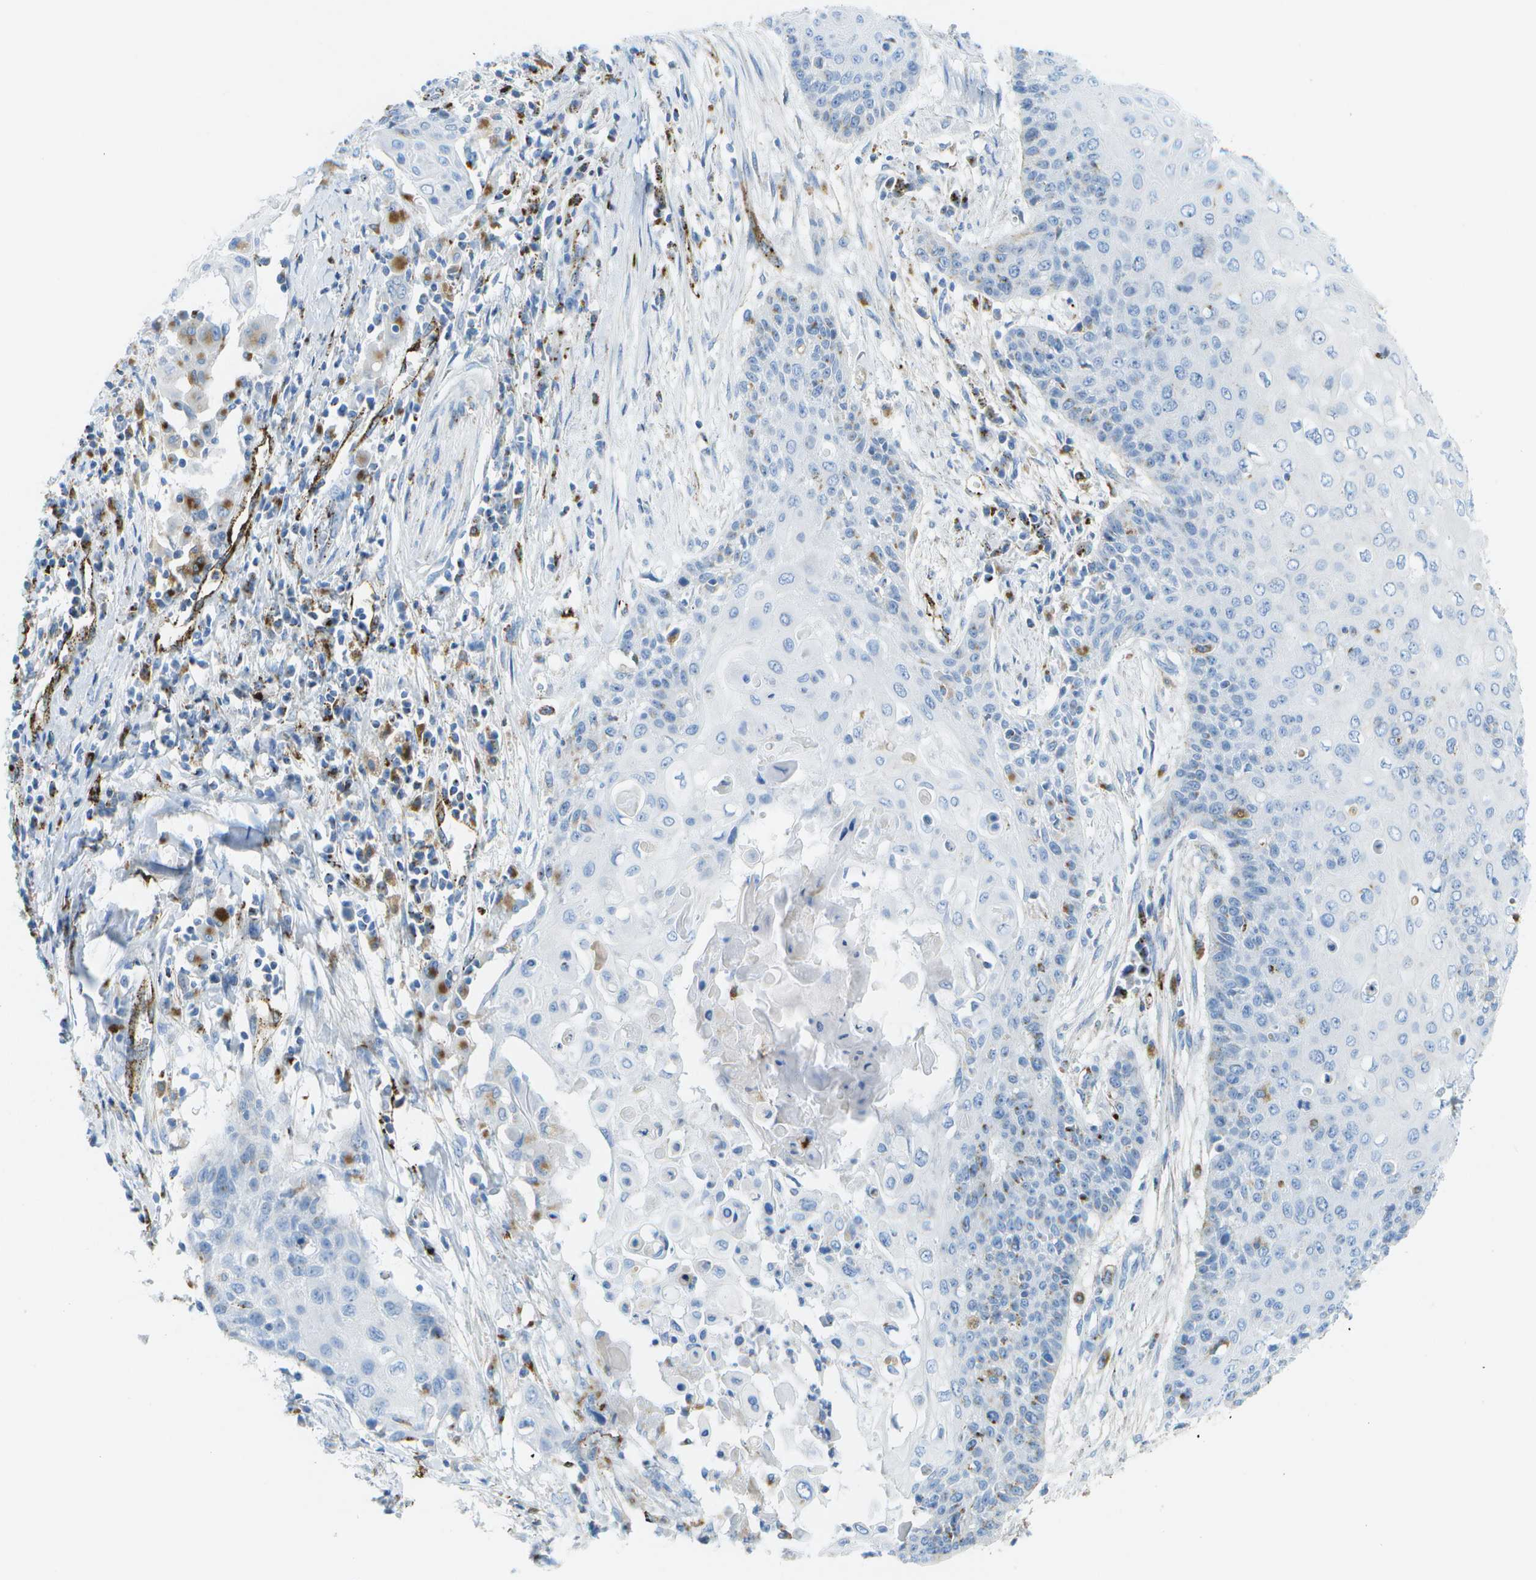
{"staining": {"intensity": "negative", "quantity": "none", "location": "none"}, "tissue": "cervical cancer", "cell_type": "Tumor cells", "image_type": "cancer", "snomed": [{"axis": "morphology", "description": "Squamous cell carcinoma, NOS"}, {"axis": "topography", "description": "Cervix"}], "caption": "A micrograph of squamous cell carcinoma (cervical) stained for a protein displays no brown staining in tumor cells. (DAB (3,3'-diaminobenzidine) immunohistochemistry (IHC), high magnification).", "gene": "PRCP", "patient": {"sex": "female", "age": 39}}